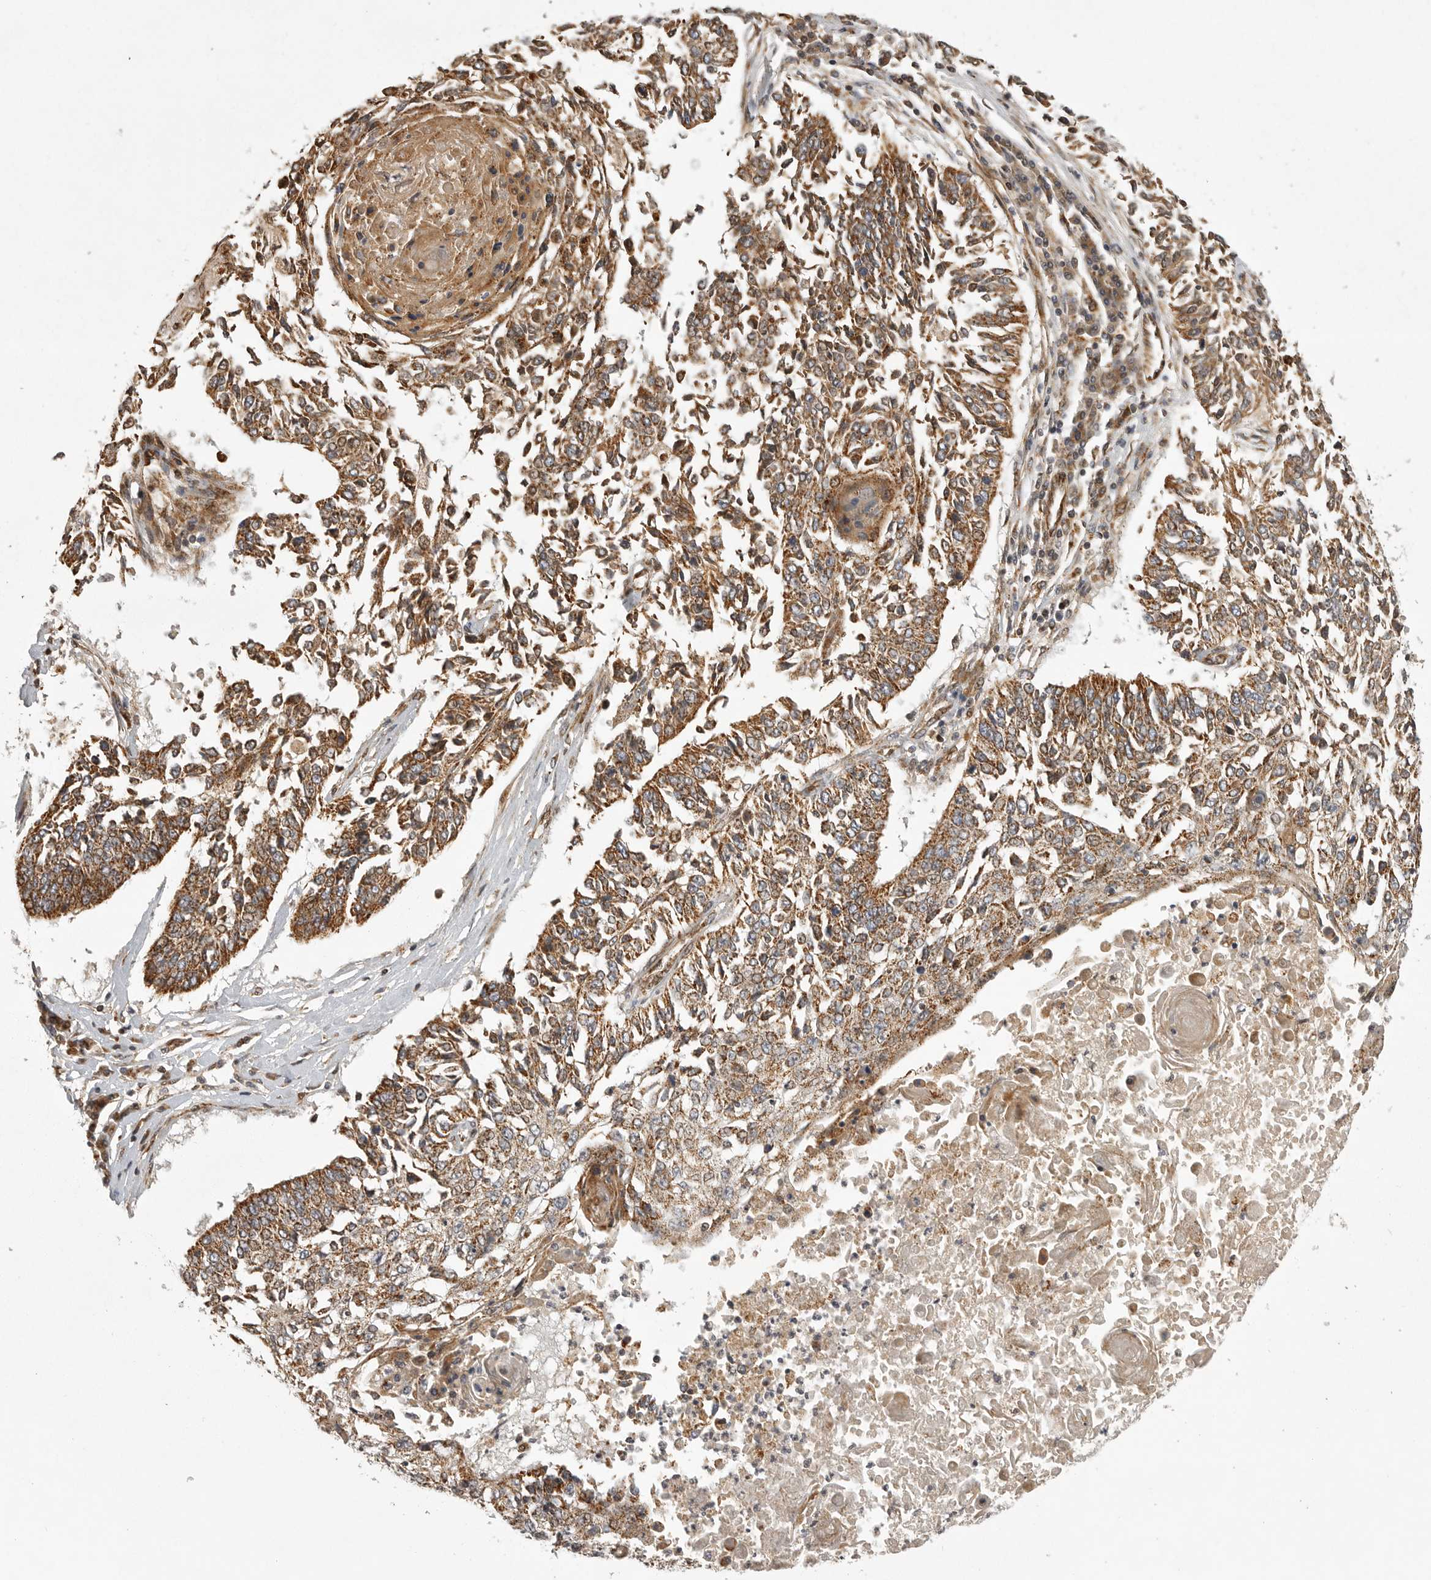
{"staining": {"intensity": "moderate", "quantity": ">75%", "location": "cytoplasmic/membranous"}, "tissue": "lung cancer", "cell_type": "Tumor cells", "image_type": "cancer", "snomed": [{"axis": "morphology", "description": "Normal tissue, NOS"}, {"axis": "morphology", "description": "Squamous cell carcinoma, NOS"}, {"axis": "topography", "description": "Cartilage tissue"}, {"axis": "topography", "description": "Bronchus"}, {"axis": "topography", "description": "Lung"}, {"axis": "topography", "description": "Peripheral nerve tissue"}], "caption": "This photomicrograph displays immunohistochemistry (IHC) staining of human lung cancer, with medium moderate cytoplasmic/membranous expression in approximately >75% of tumor cells.", "gene": "NARS2", "patient": {"sex": "female", "age": 49}}